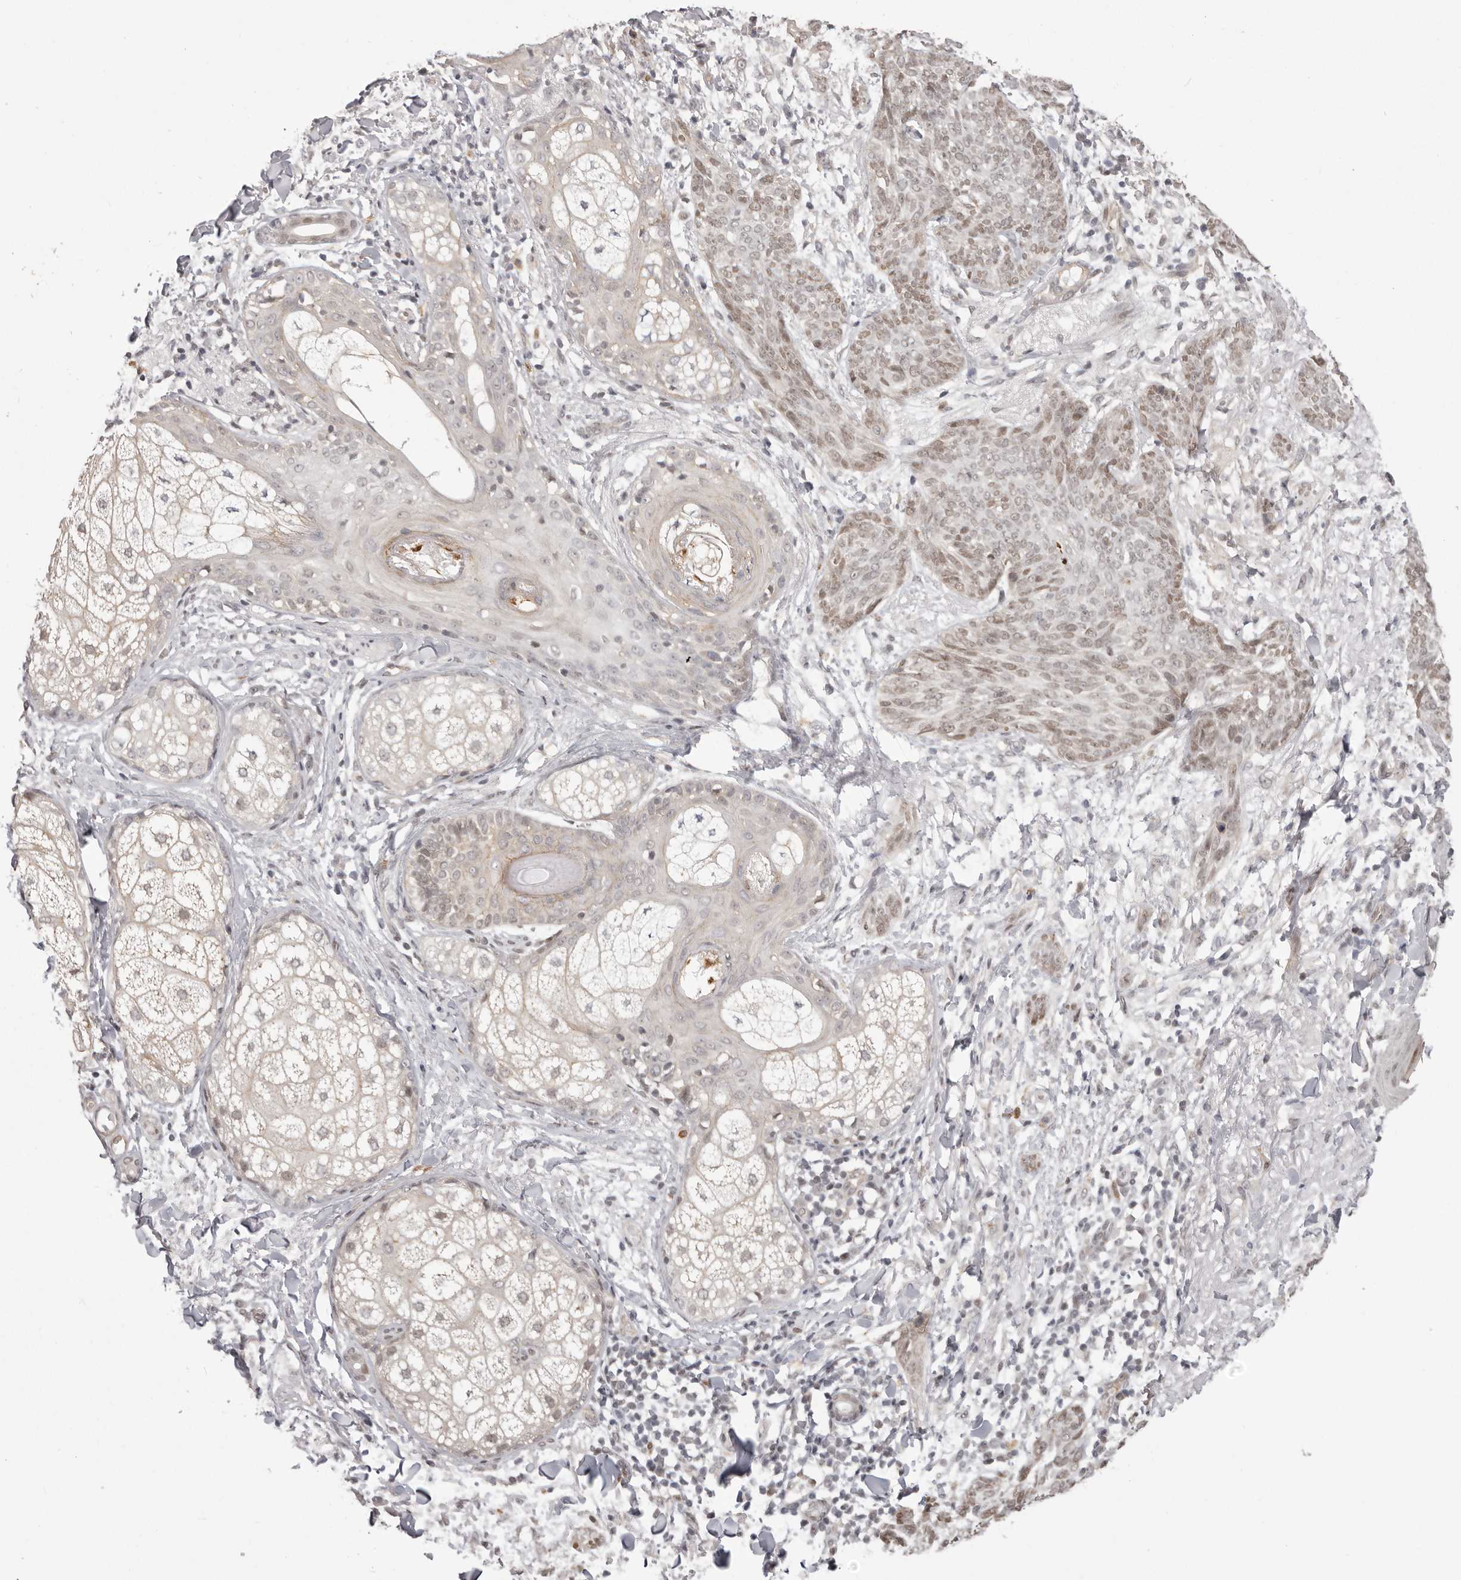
{"staining": {"intensity": "weak", "quantity": "25%-75%", "location": "nuclear"}, "tissue": "skin cancer", "cell_type": "Tumor cells", "image_type": "cancer", "snomed": [{"axis": "morphology", "description": "Basal cell carcinoma"}, {"axis": "topography", "description": "Skin"}], "caption": "Skin cancer stained with DAB (3,3'-diaminobenzidine) immunohistochemistry shows low levels of weak nuclear expression in approximately 25%-75% of tumor cells.", "gene": "RNF2", "patient": {"sex": "male", "age": 85}}